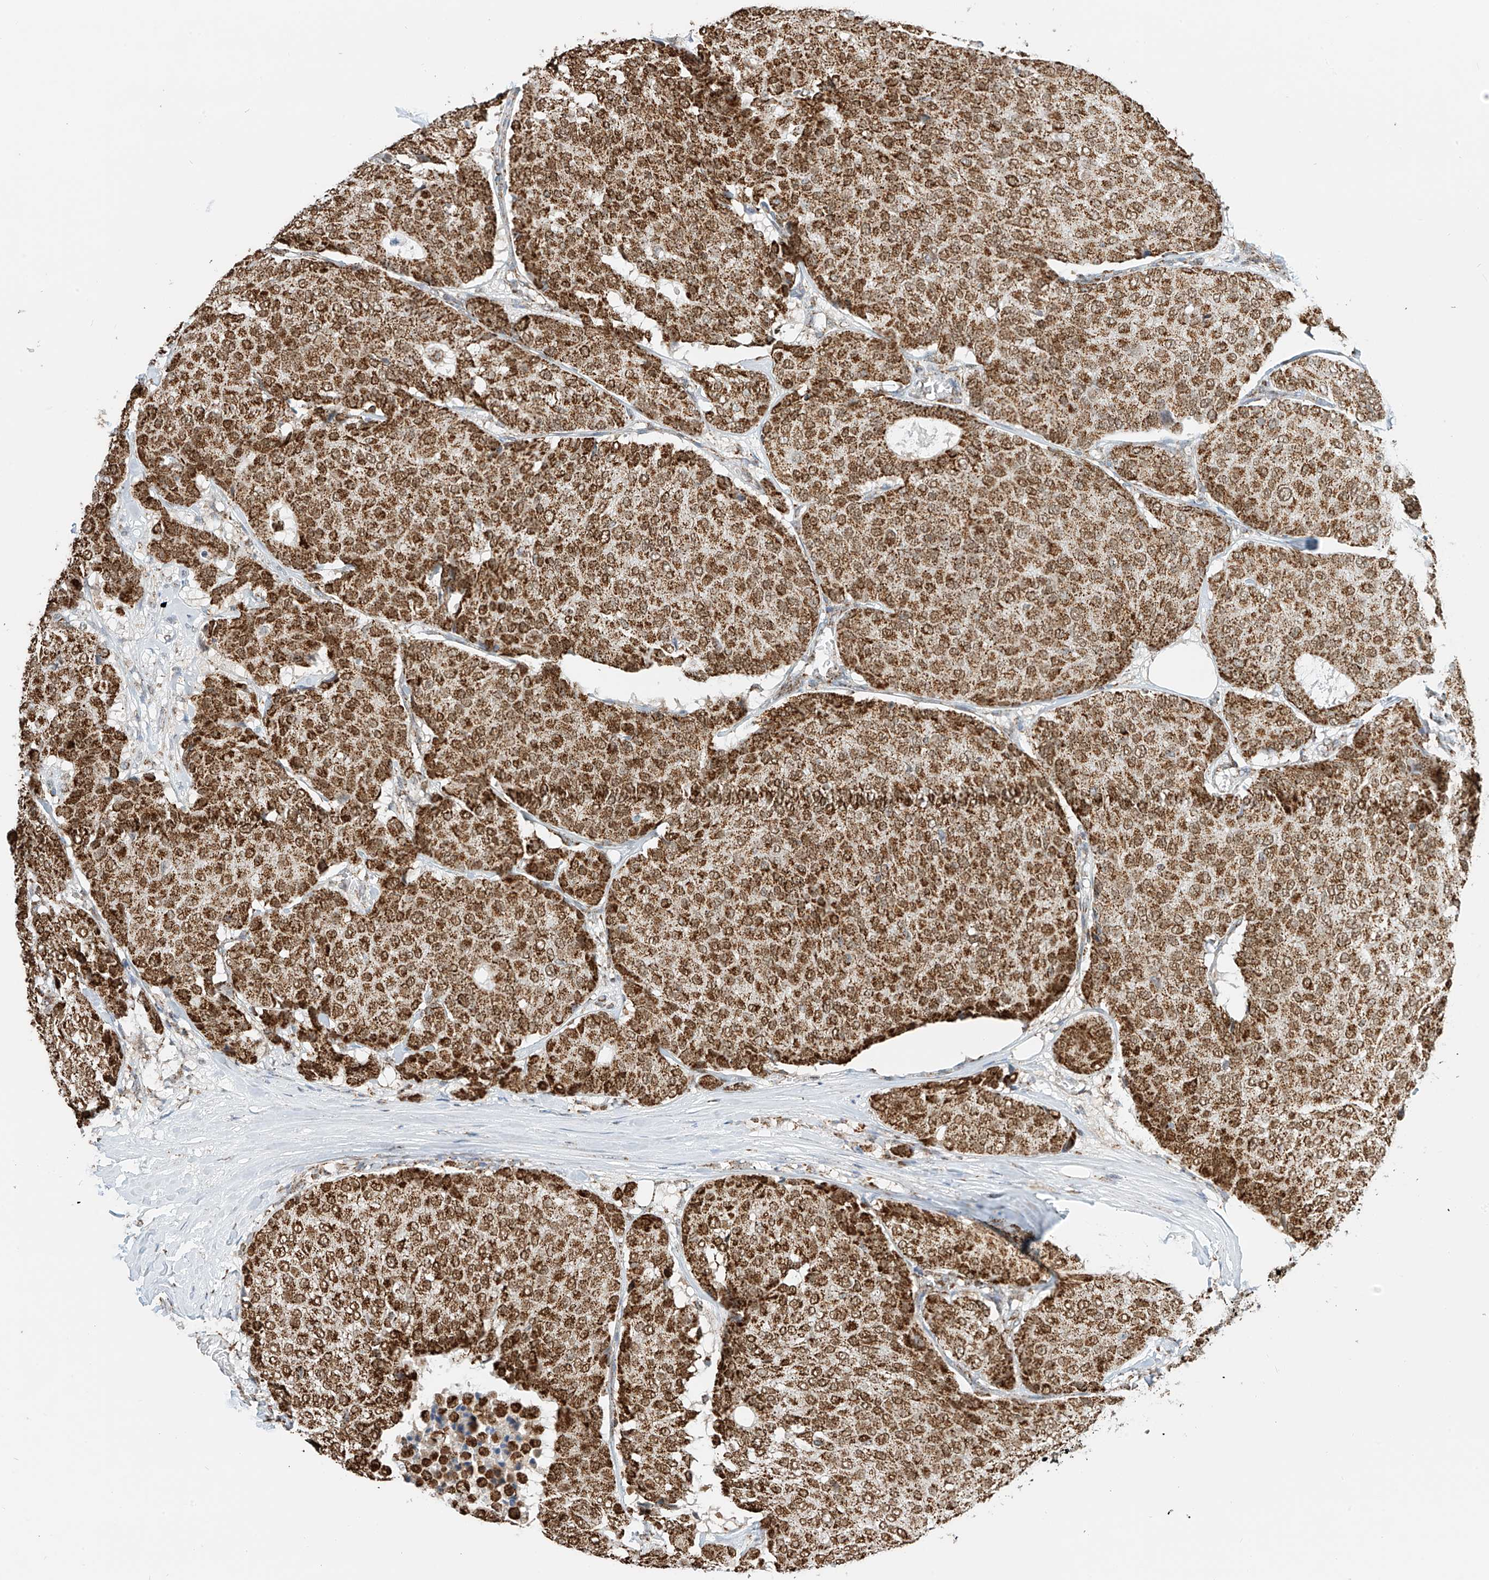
{"staining": {"intensity": "moderate", "quantity": ">75%", "location": "cytoplasmic/membranous"}, "tissue": "breast cancer", "cell_type": "Tumor cells", "image_type": "cancer", "snomed": [{"axis": "morphology", "description": "Duct carcinoma"}, {"axis": "topography", "description": "Breast"}], "caption": "Breast cancer tissue shows moderate cytoplasmic/membranous positivity in about >75% of tumor cells, visualized by immunohistochemistry.", "gene": "PPA2", "patient": {"sex": "female", "age": 75}}